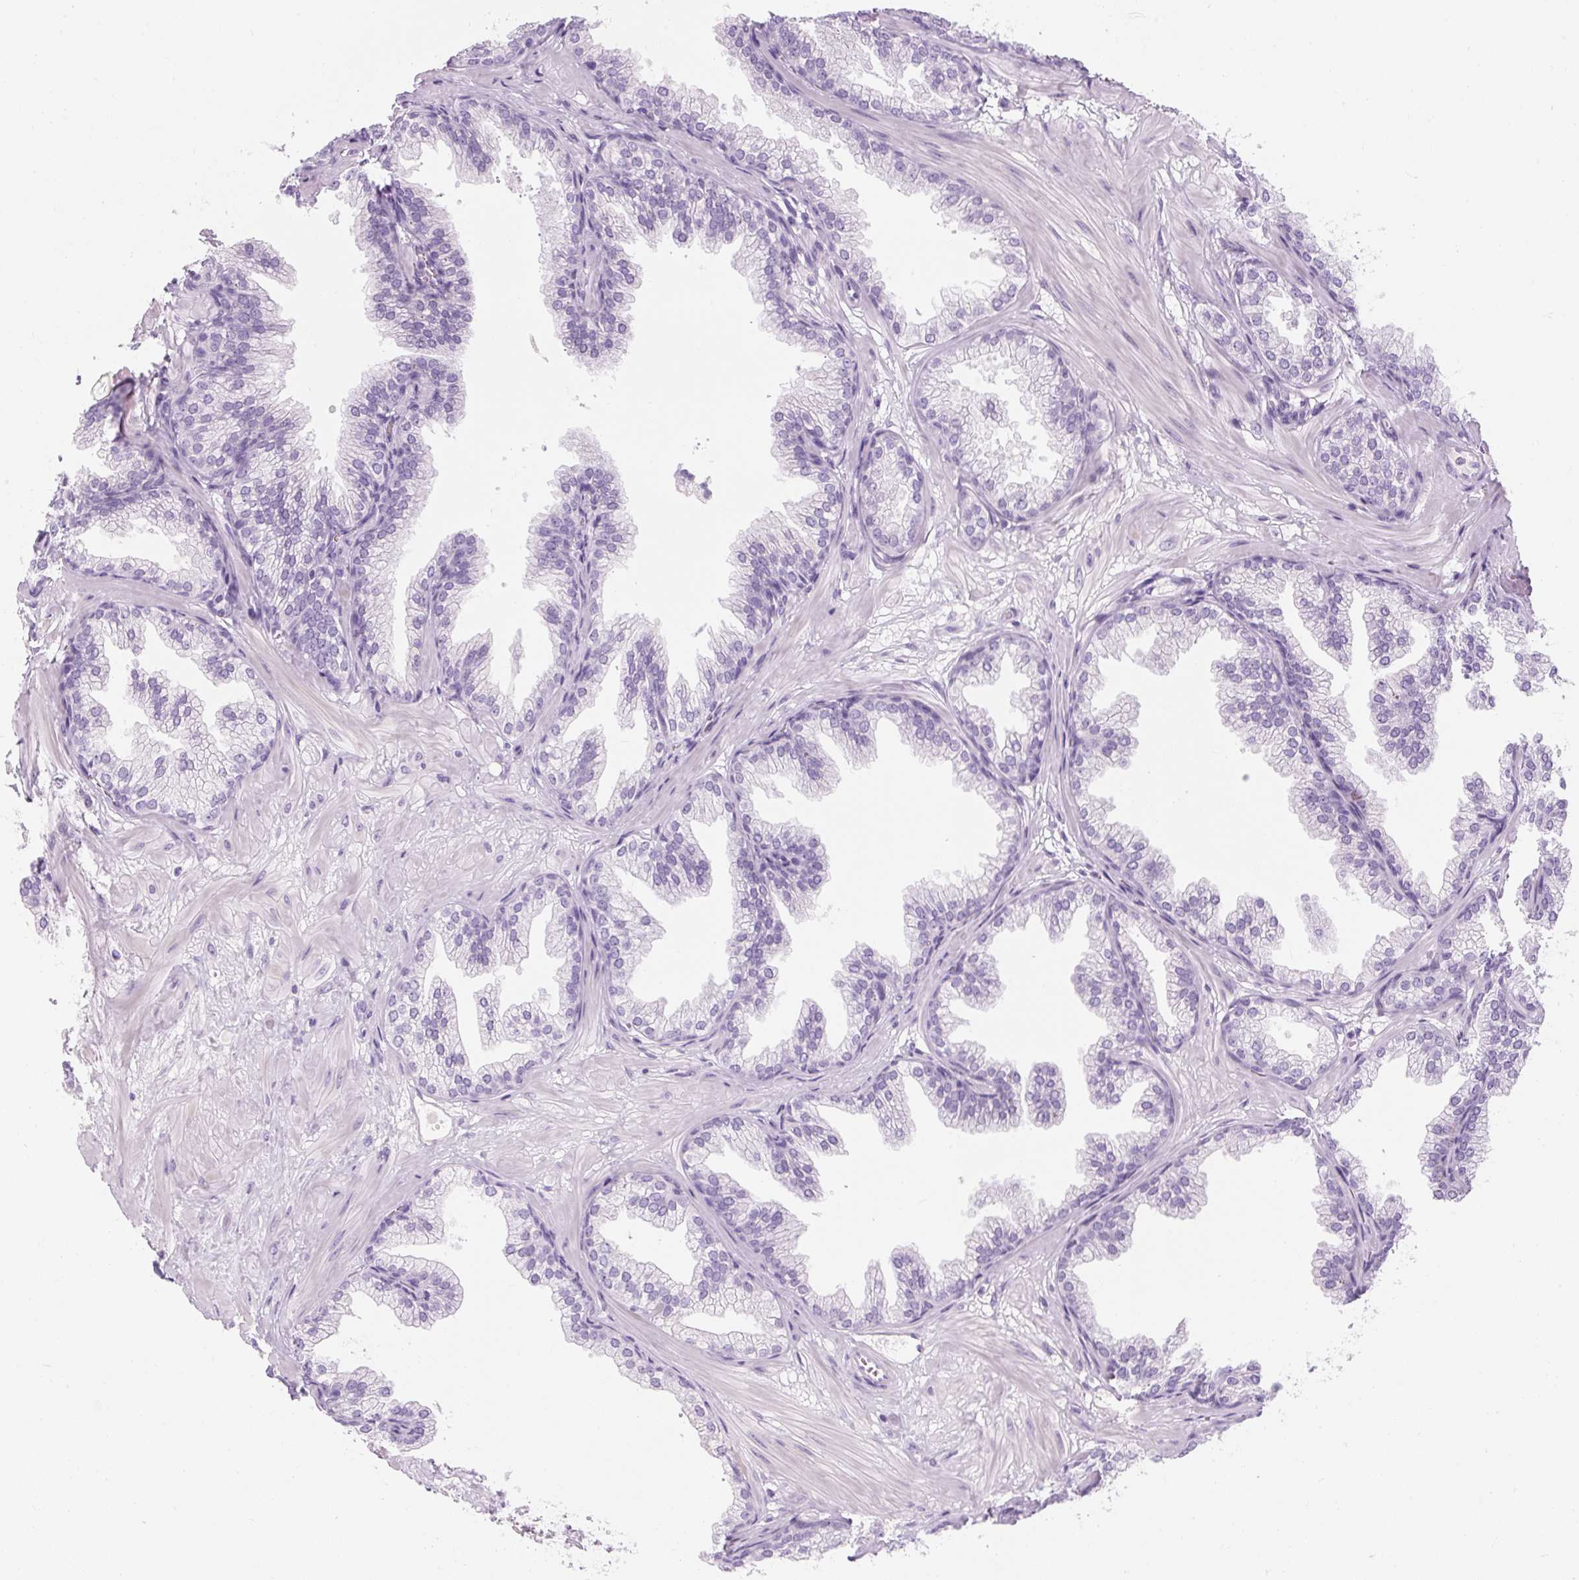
{"staining": {"intensity": "negative", "quantity": "none", "location": "none"}, "tissue": "prostate", "cell_type": "Glandular cells", "image_type": "normal", "snomed": [{"axis": "morphology", "description": "Normal tissue, NOS"}, {"axis": "topography", "description": "Prostate"}], "caption": "Immunohistochemistry image of benign prostate stained for a protein (brown), which demonstrates no expression in glandular cells. Brightfield microscopy of immunohistochemistry (IHC) stained with DAB (brown) and hematoxylin (blue), captured at high magnification.", "gene": "TIGD2", "patient": {"sex": "male", "age": 37}}